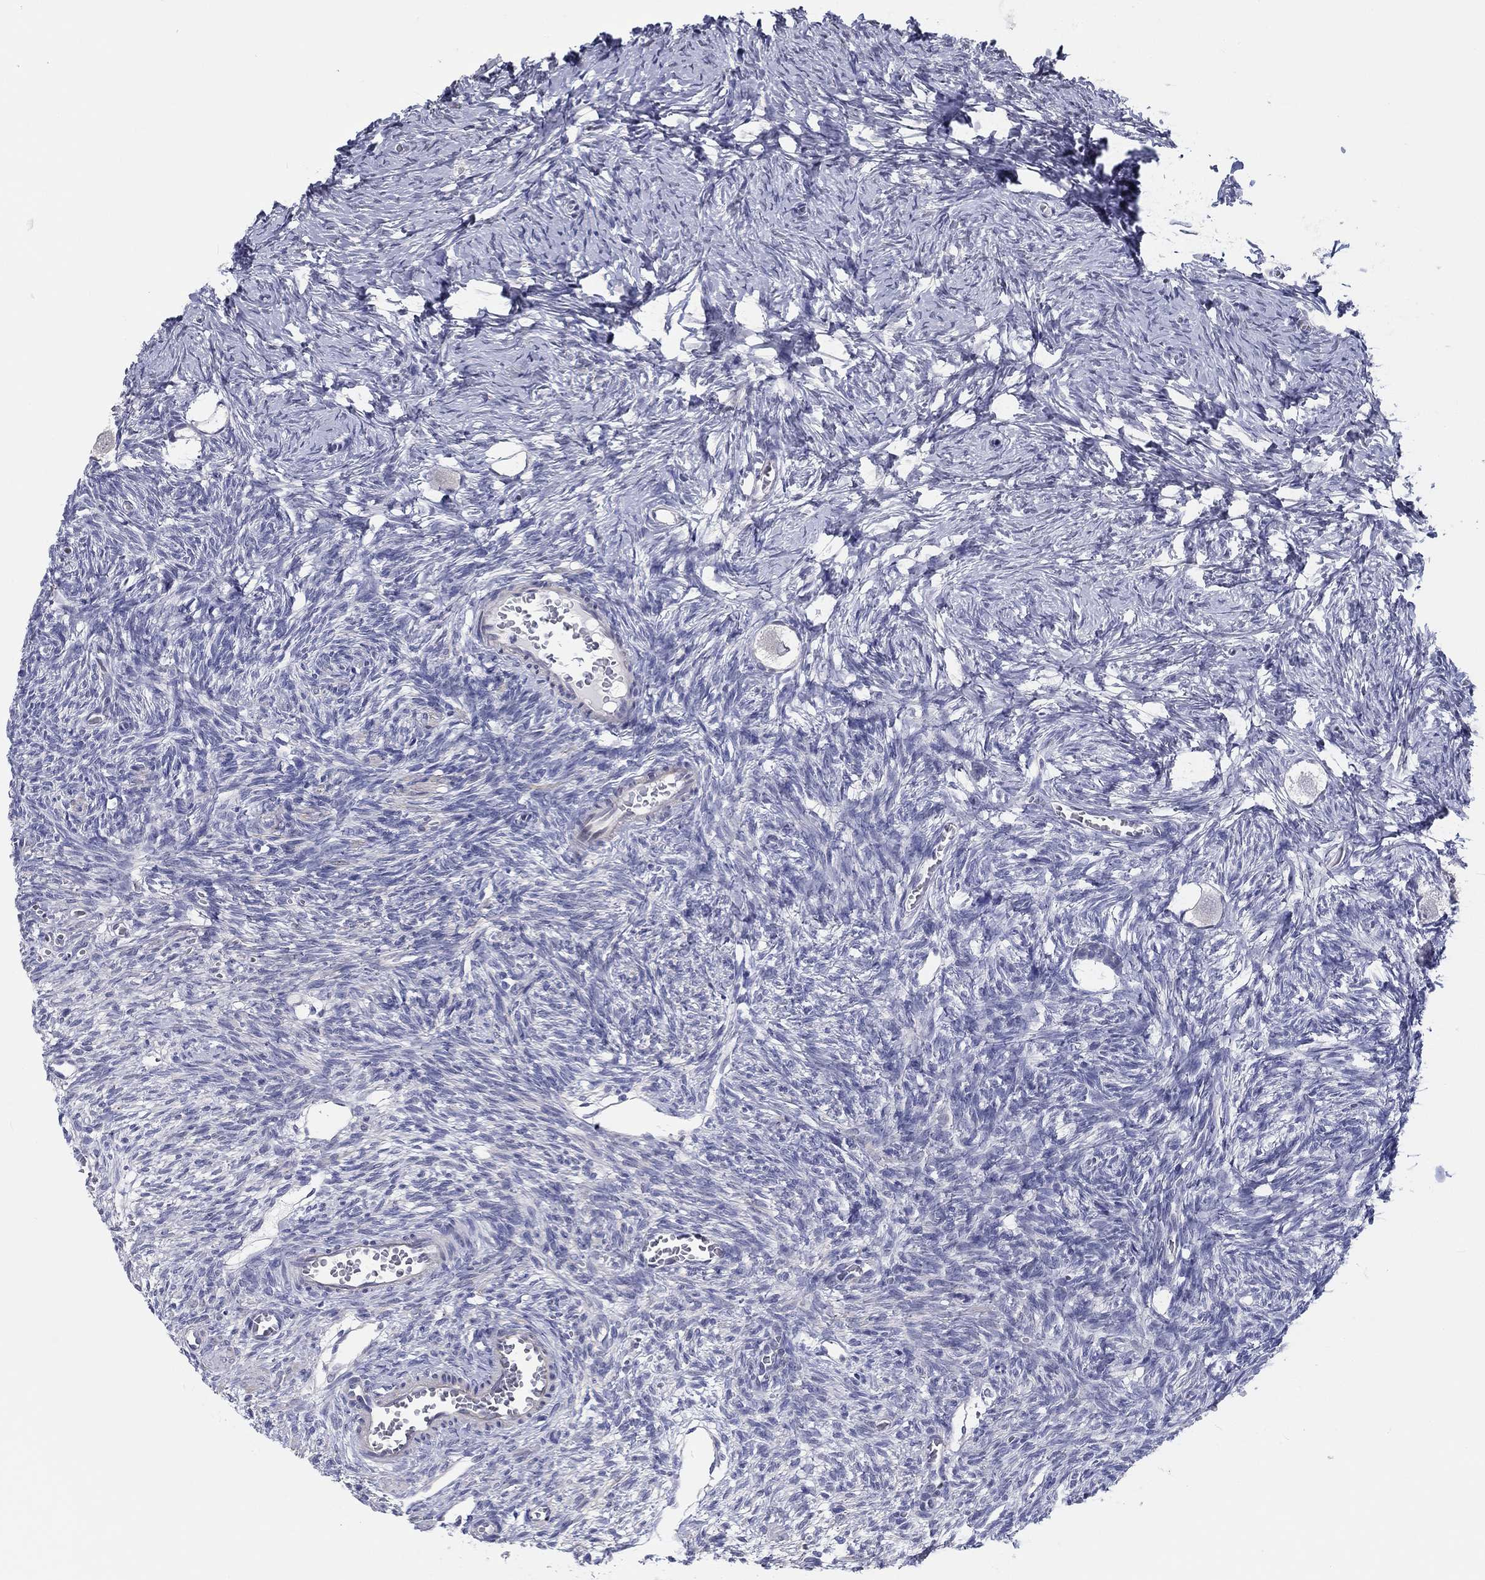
{"staining": {"intensity": "negative", "quantity": "none", "location": "none"}, "tissue": "ovary", "cell_type": "Follicle cells", "image_type": "normal", "snomed": [{"axis": "morphology", "description": "Normal tissue, NOS"}, {"axis": "topography", "description": "Ovary"}], "caption": "An immunohistochemistry (IHC) image of unremarkable ovary is shown. There is no staining in follicle cells of ovary.", "gene": "CRYGD", "patient": {"sex": "female", "age": 27}}